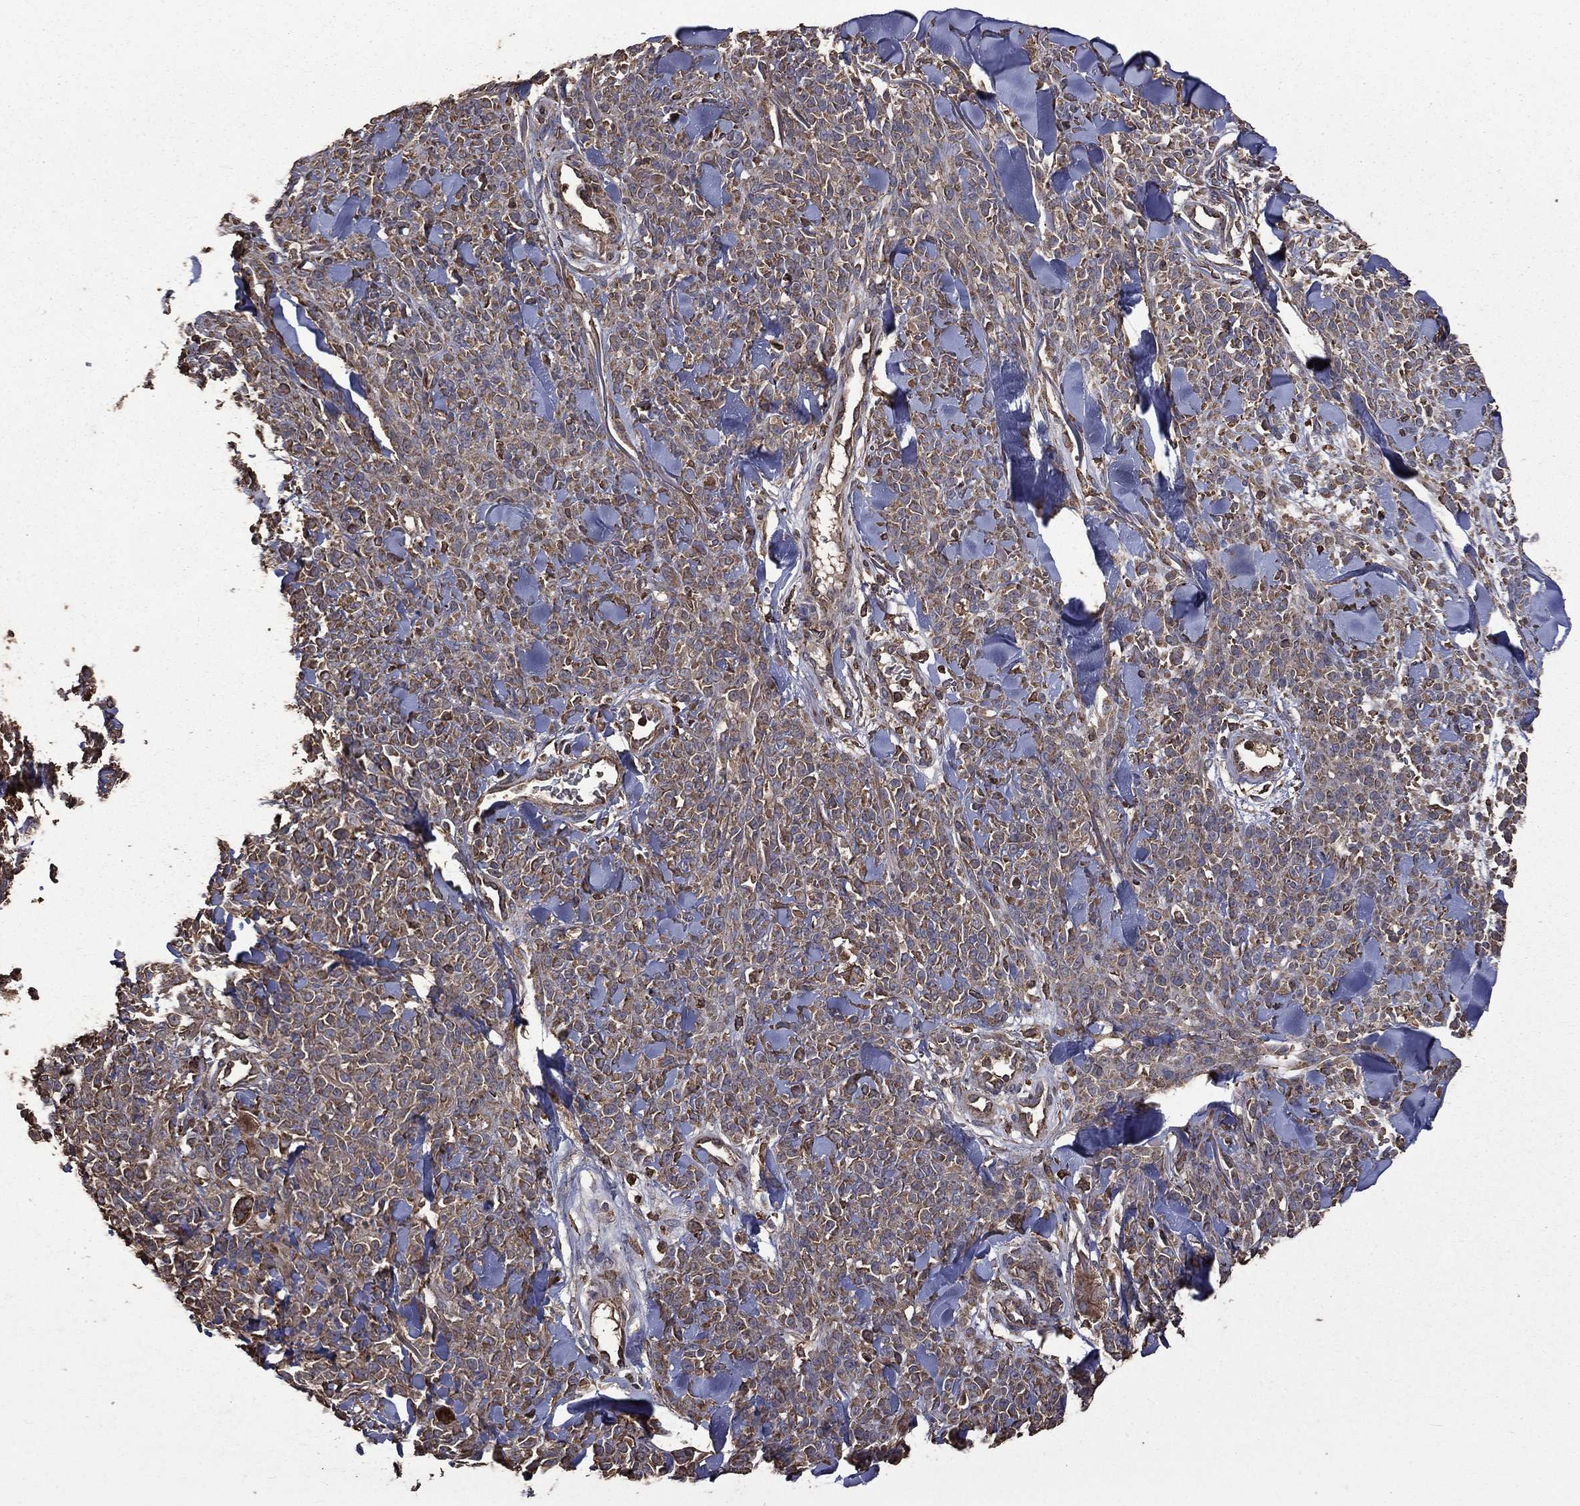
{"staining": {"intensity": "weak", "quantity": ">75%", "location": "cytoplasmic/membranous"}, "tissue": "melanoma", "cell_type": "Tumor cells", "image_type": "cancer", "snomed": [{"axis": "morphology", "description": "Malignant melanoma, NOS"}, {"axis": "topography", "description": "Skin"}, {"axis": "topography", "description": "Skin of trunk"}], "caption": "Brown immunohistochemical staining in malignant melanoma displays weak cytoplasmic/membranous expression in about >75% of tumor cells.", "gene": "METTL27", "patient": {"sex": "male", "age": 74}}